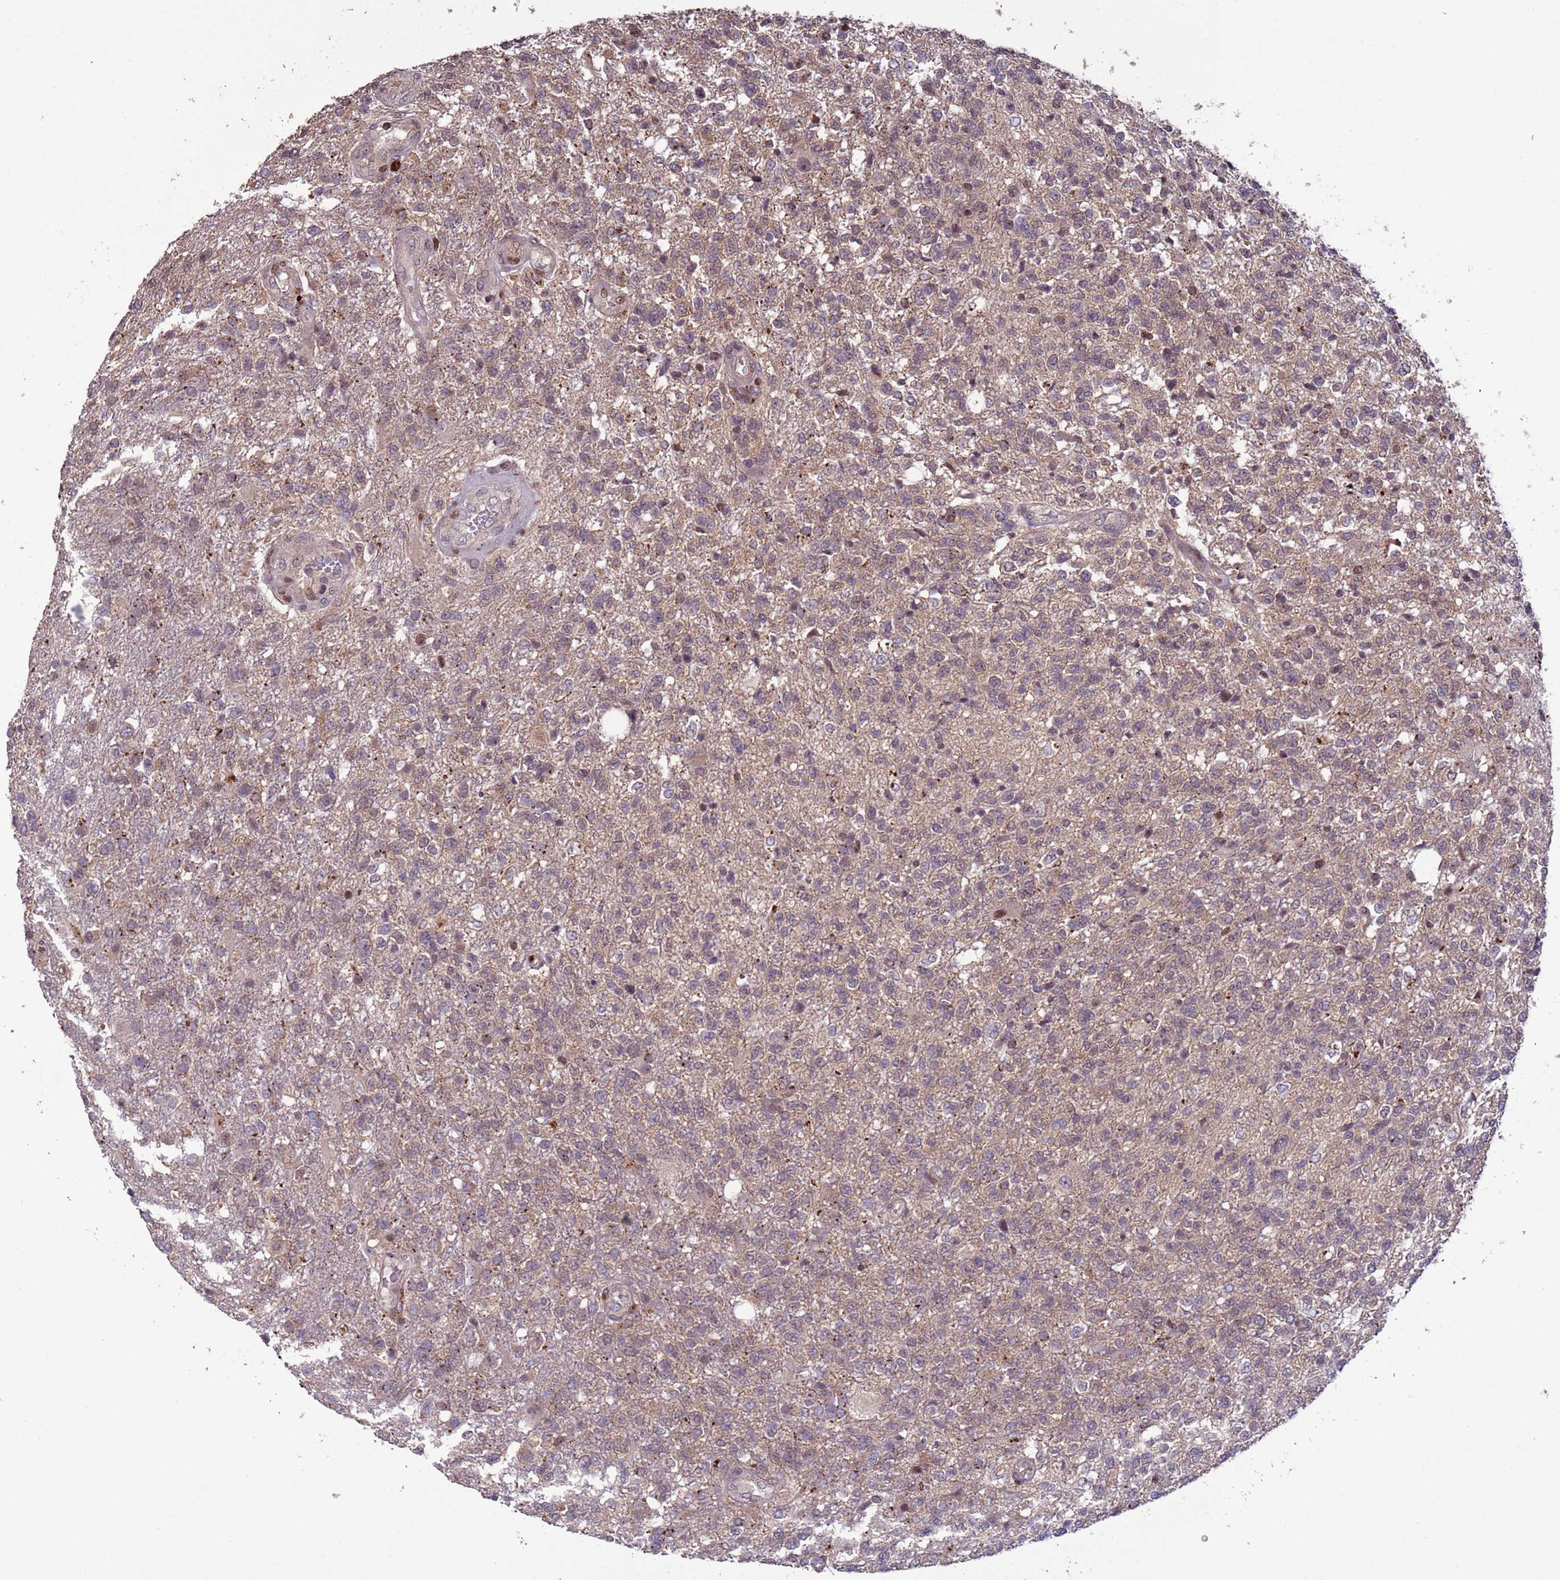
{"staining": {"intensity": "weak", "quantity": "<25%", "location": "cytoplasmic/membranous"}, "tissue": "glioma", "cell_type": "Tumor cells", "image_type": "cancer", "snomed": [{"axis": "morphology", "description": "Glioma, malignant, High grade"}, {"axis": "topography", "description": "Brain"}], "caption": "Tumor cells show no significant staining in malignant glioma (high-grade). (DAB (3,3'-diaminobenzidine) immunohistochemistry (IHC) with hematoxylin counter stain).", "gene": "HGH1", "patient": {"sex": "male", "age": 56}}